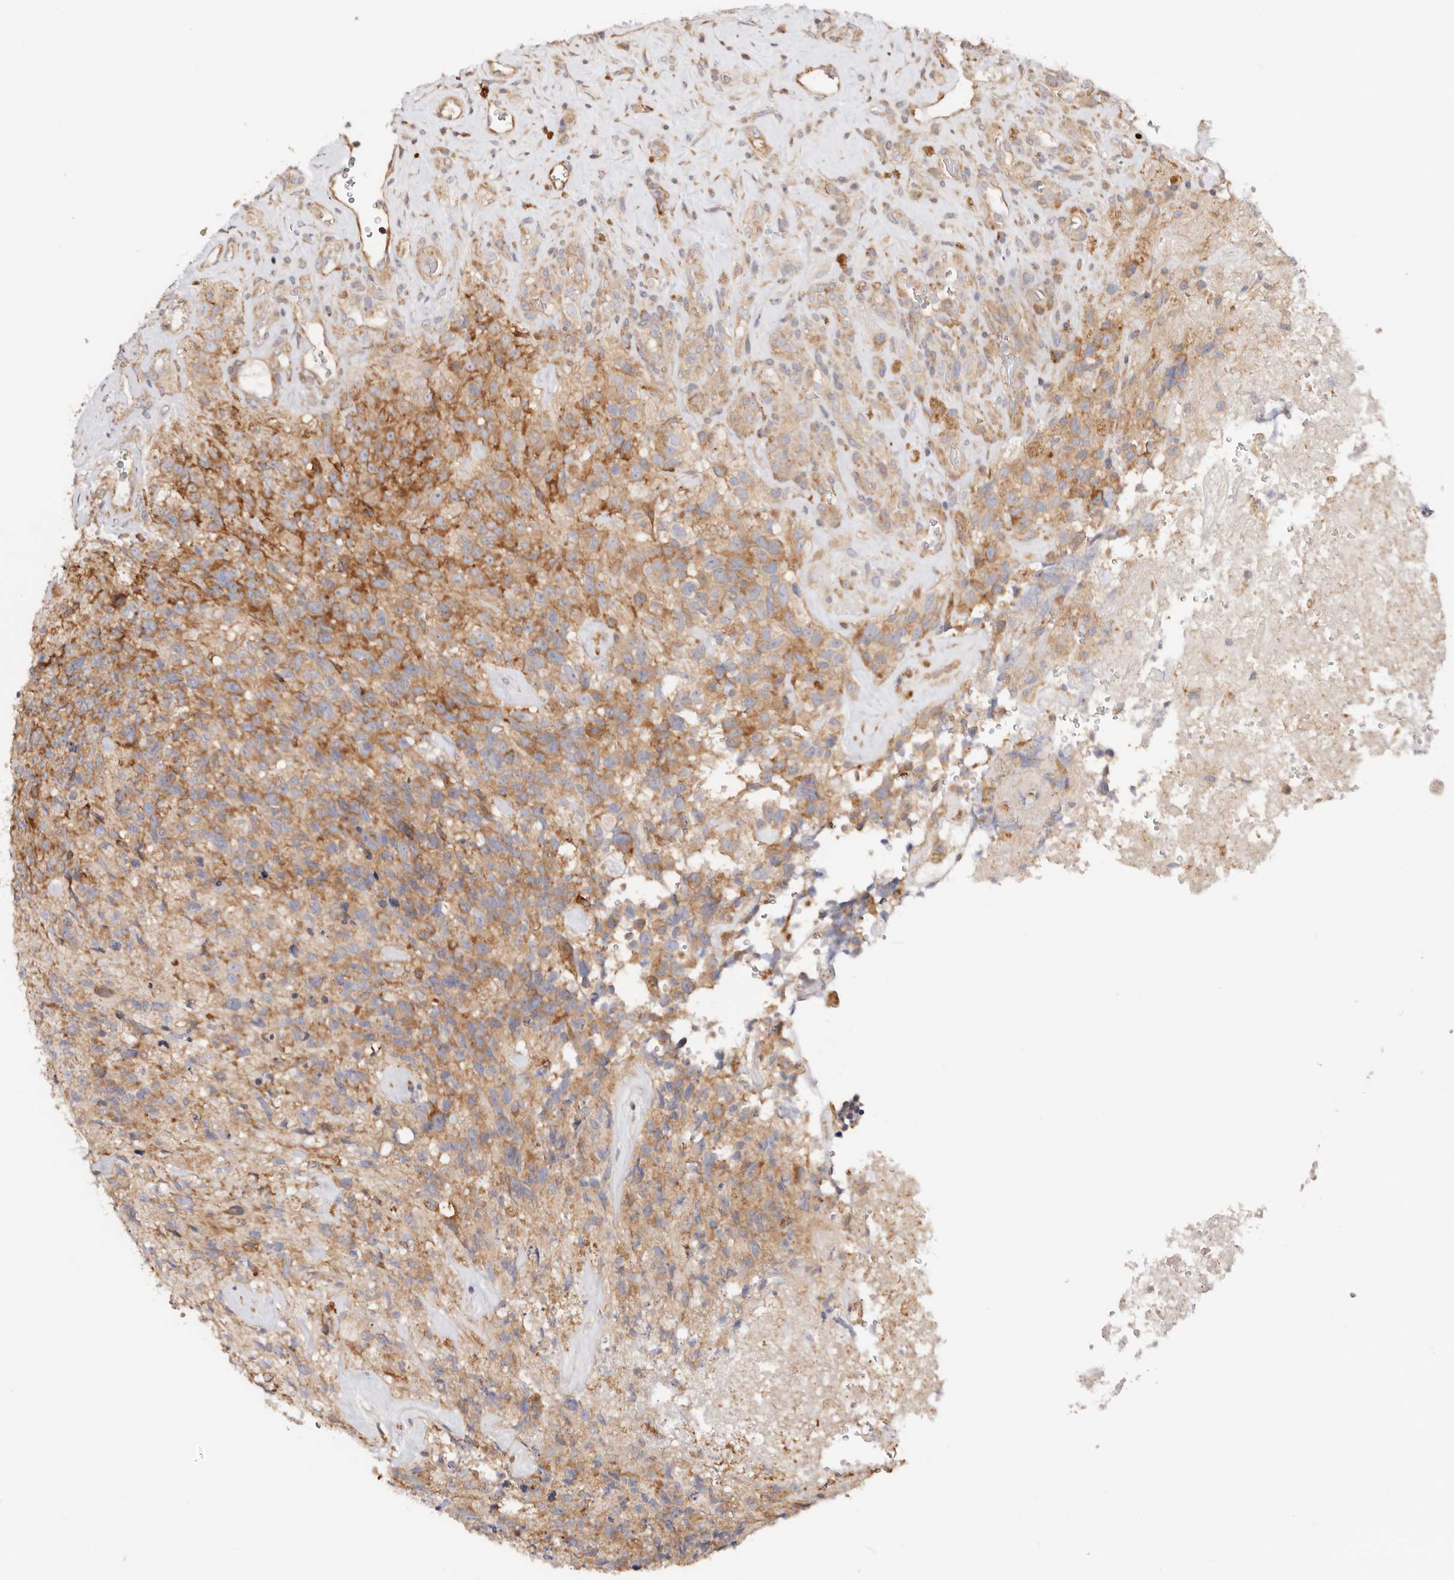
{"staining": {"intensity": "moderate", "quantity": ">75%", "location": "cytoplasmic/membranous"}, "tissue": "glioma", "cell_type": "Tumor cells", "image_type": "cancer", "snomed": [{"axis": "morphology", "description": "Glioma, malignant, High grade"}, {"axis": "topography", "description": "Brain"}], "caption": "Moderate cytoplasmic/membranous protein expression is seen in approximately >75% of tumor cells in malignant high-grade glioma.", "gene": "GNA13", "patient": {"sex": "male", "age": 69}}